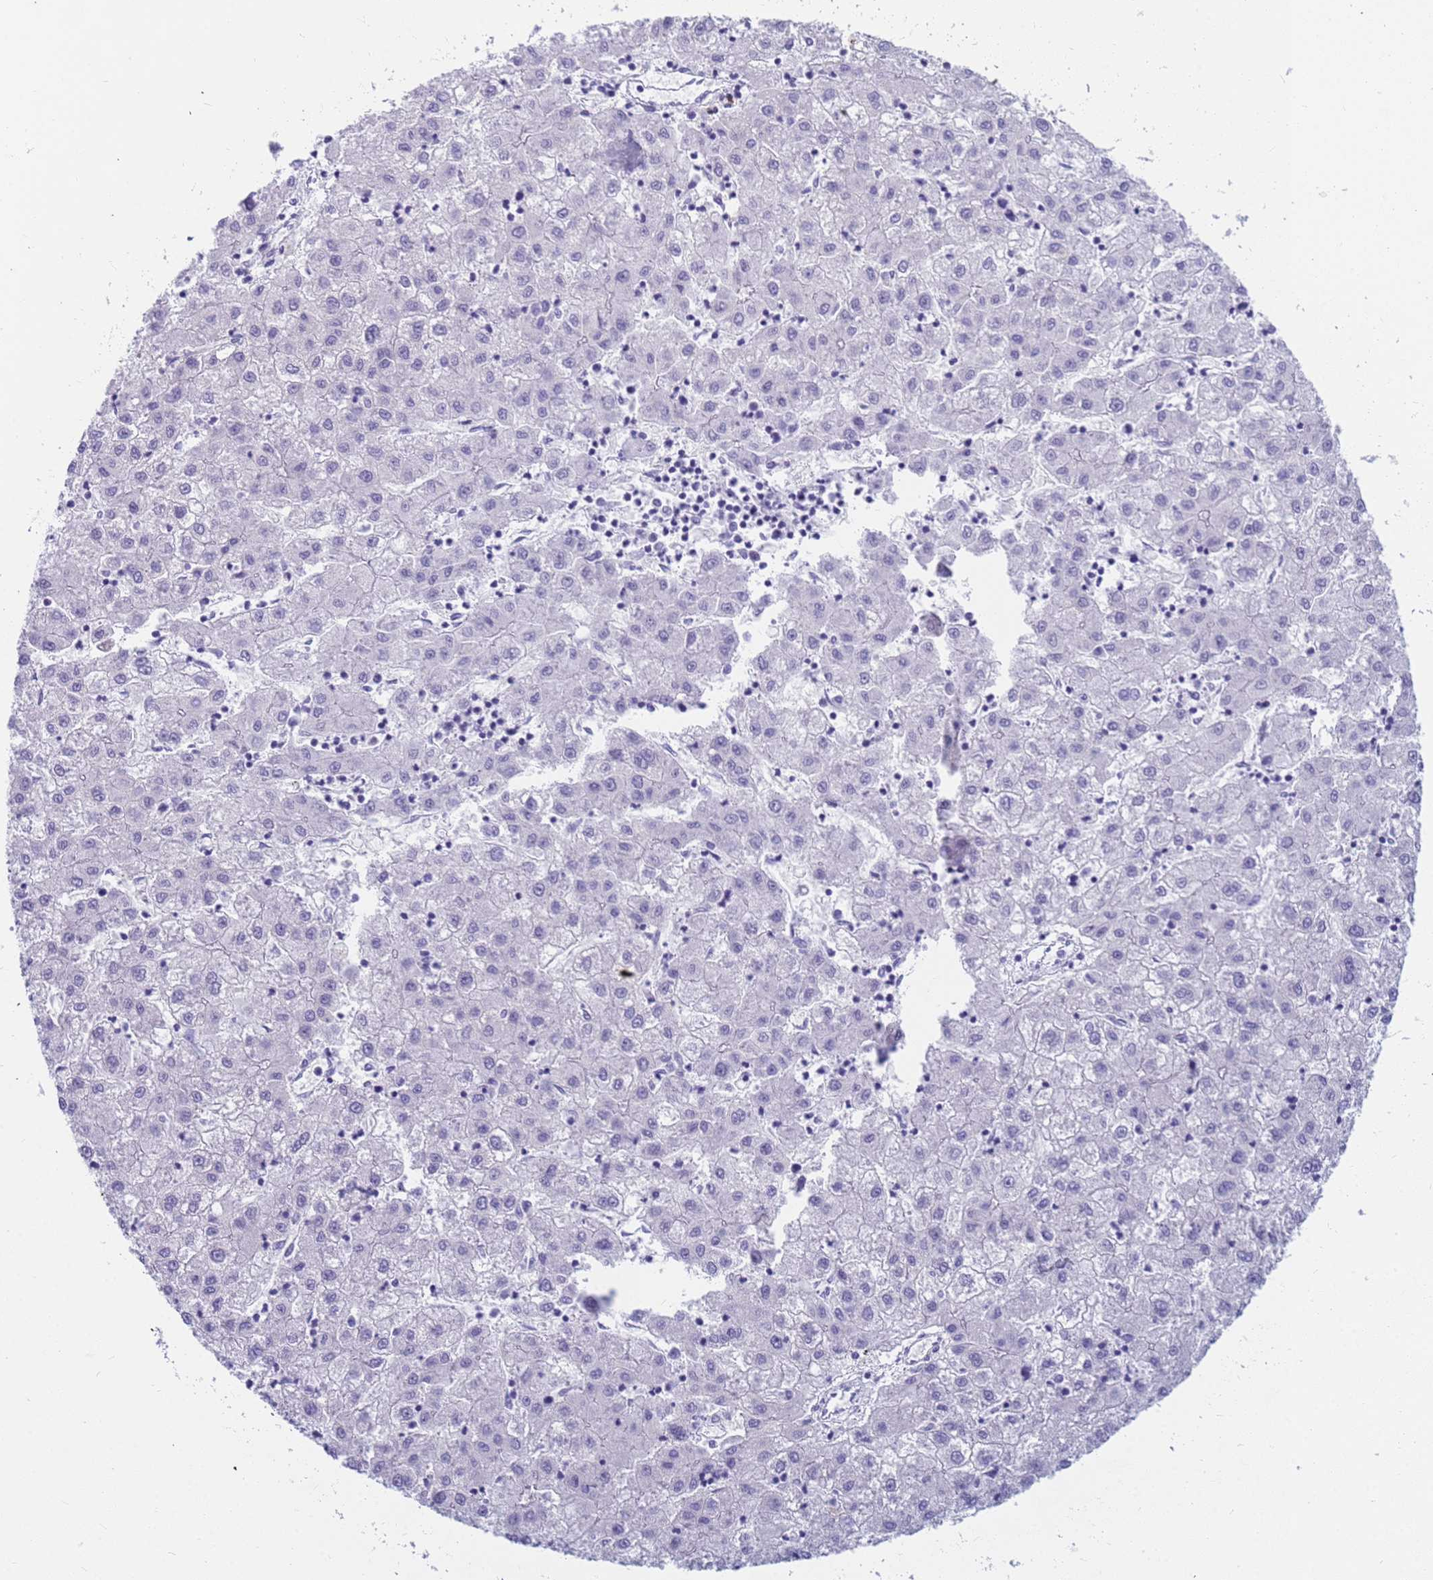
{"staining": {"intensity": "negative", "quantity": "none", "location": "none"}, "tissue": "liver cancer", "cell_type": "Tumor cells", "image_type": "cancer", "snomed": [{"axis": "morphology", "description": "Carcinoma, Hepatocellular, NOS"}, {"axis": "topography", "description": "Liver"}], "caption": "IHC histopathology image of neoplastic tissue: liver hepatocellular carcinoma stained with DAB (3,3'-diaminobenzidine) demonstrates no significant protein staining in tumor cells.", "gene": "RNASE2", "patient": {"sex": "male", "age": 72}}